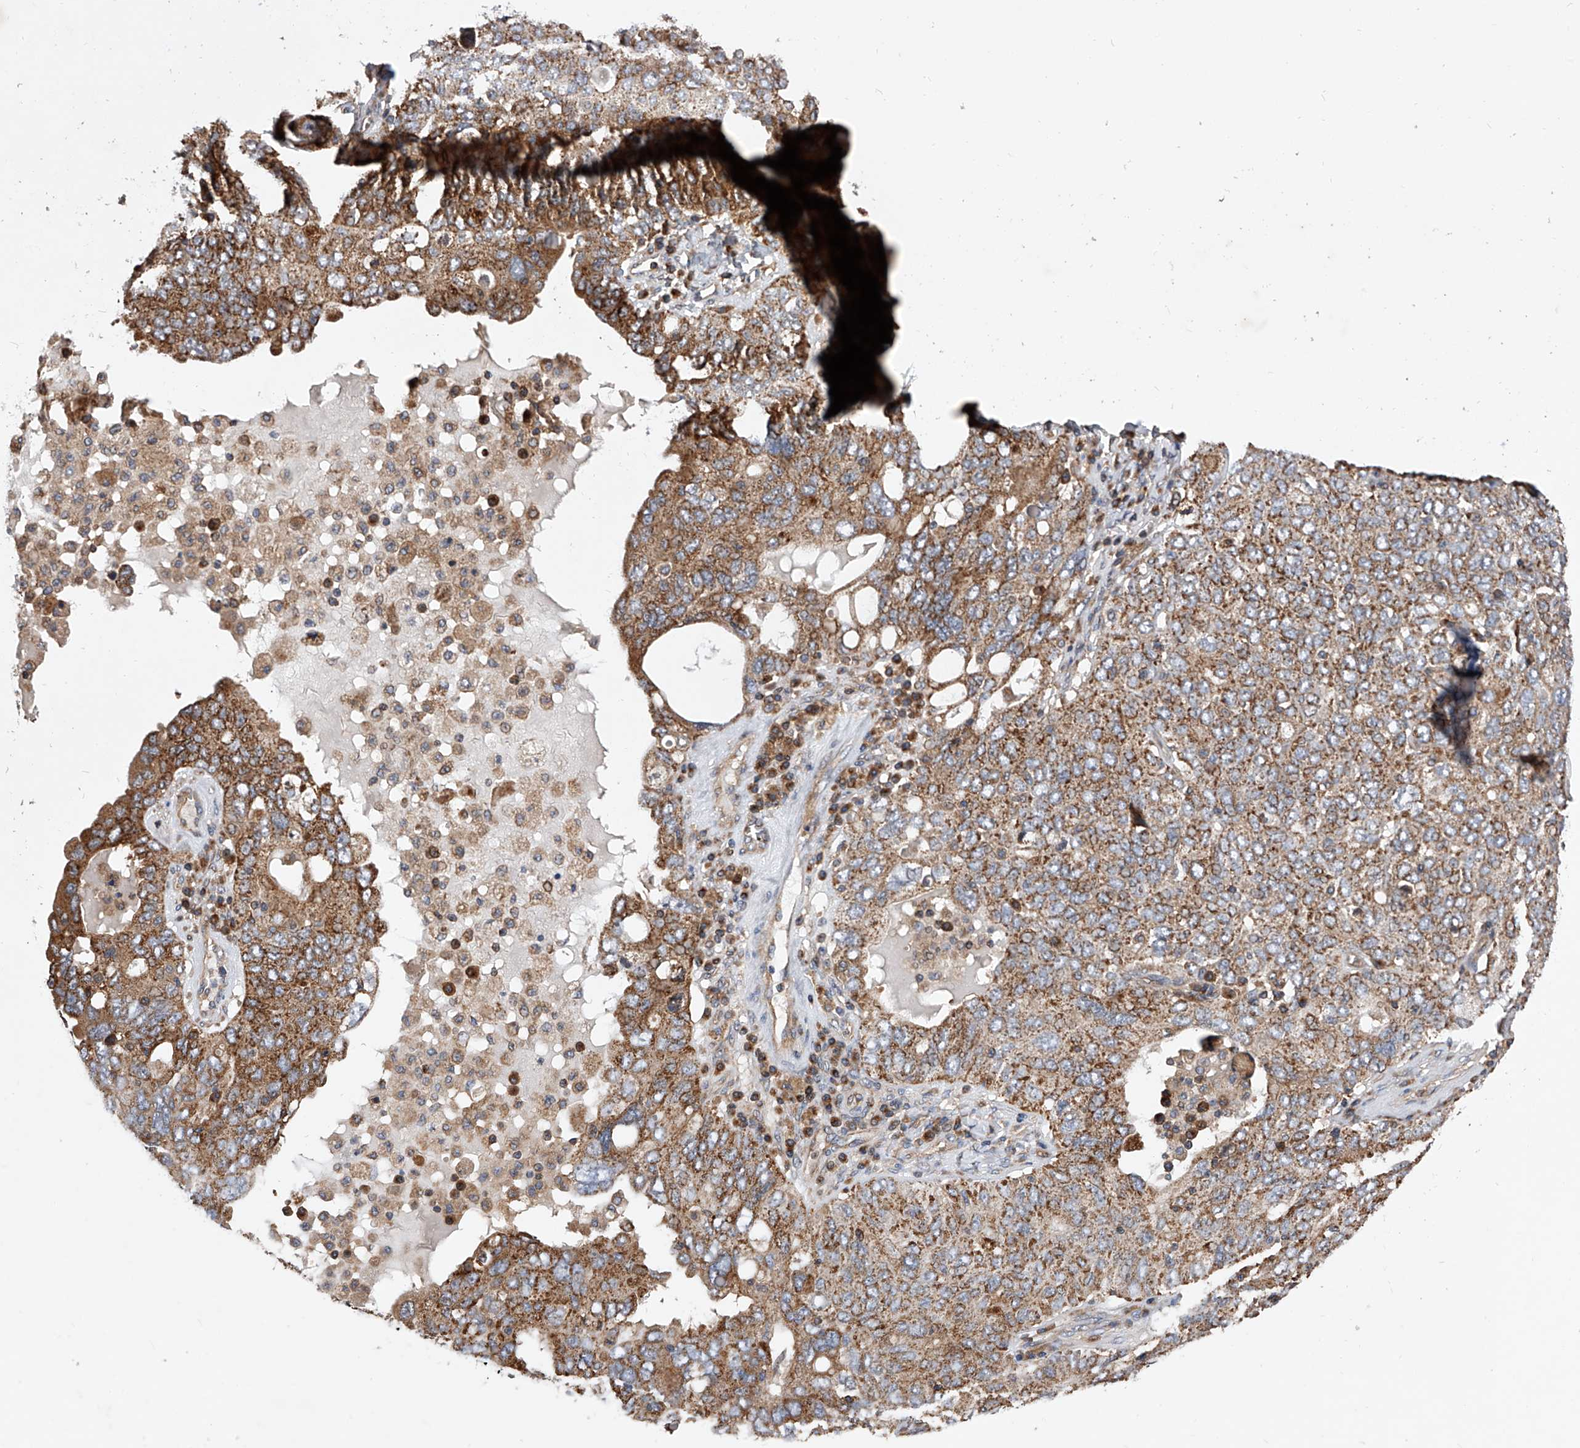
{"staining": {"intensity": "moderate", "quantity": ">75%", "location": "cytoplasmic/membranous"}, "tissue": "ovarian cancer", "cell_type": "Tumor cells", "image_type": "cancer", "snomed": [{"axis": "morphology", "description": "Carcinoma, endometroid"}, {"axis": "topography", "description": "Ovary"}], "caption": "Protein analysis of ovarian cancer tissue demonstrates moderate cytoplasmic/membranous expression in about >75% of tumor cells. (brown staining indicates protein expression, while blue staining denotes nuclei).", "gene": "CFAP410", "patient": {"sex": "female", "age": 62}}